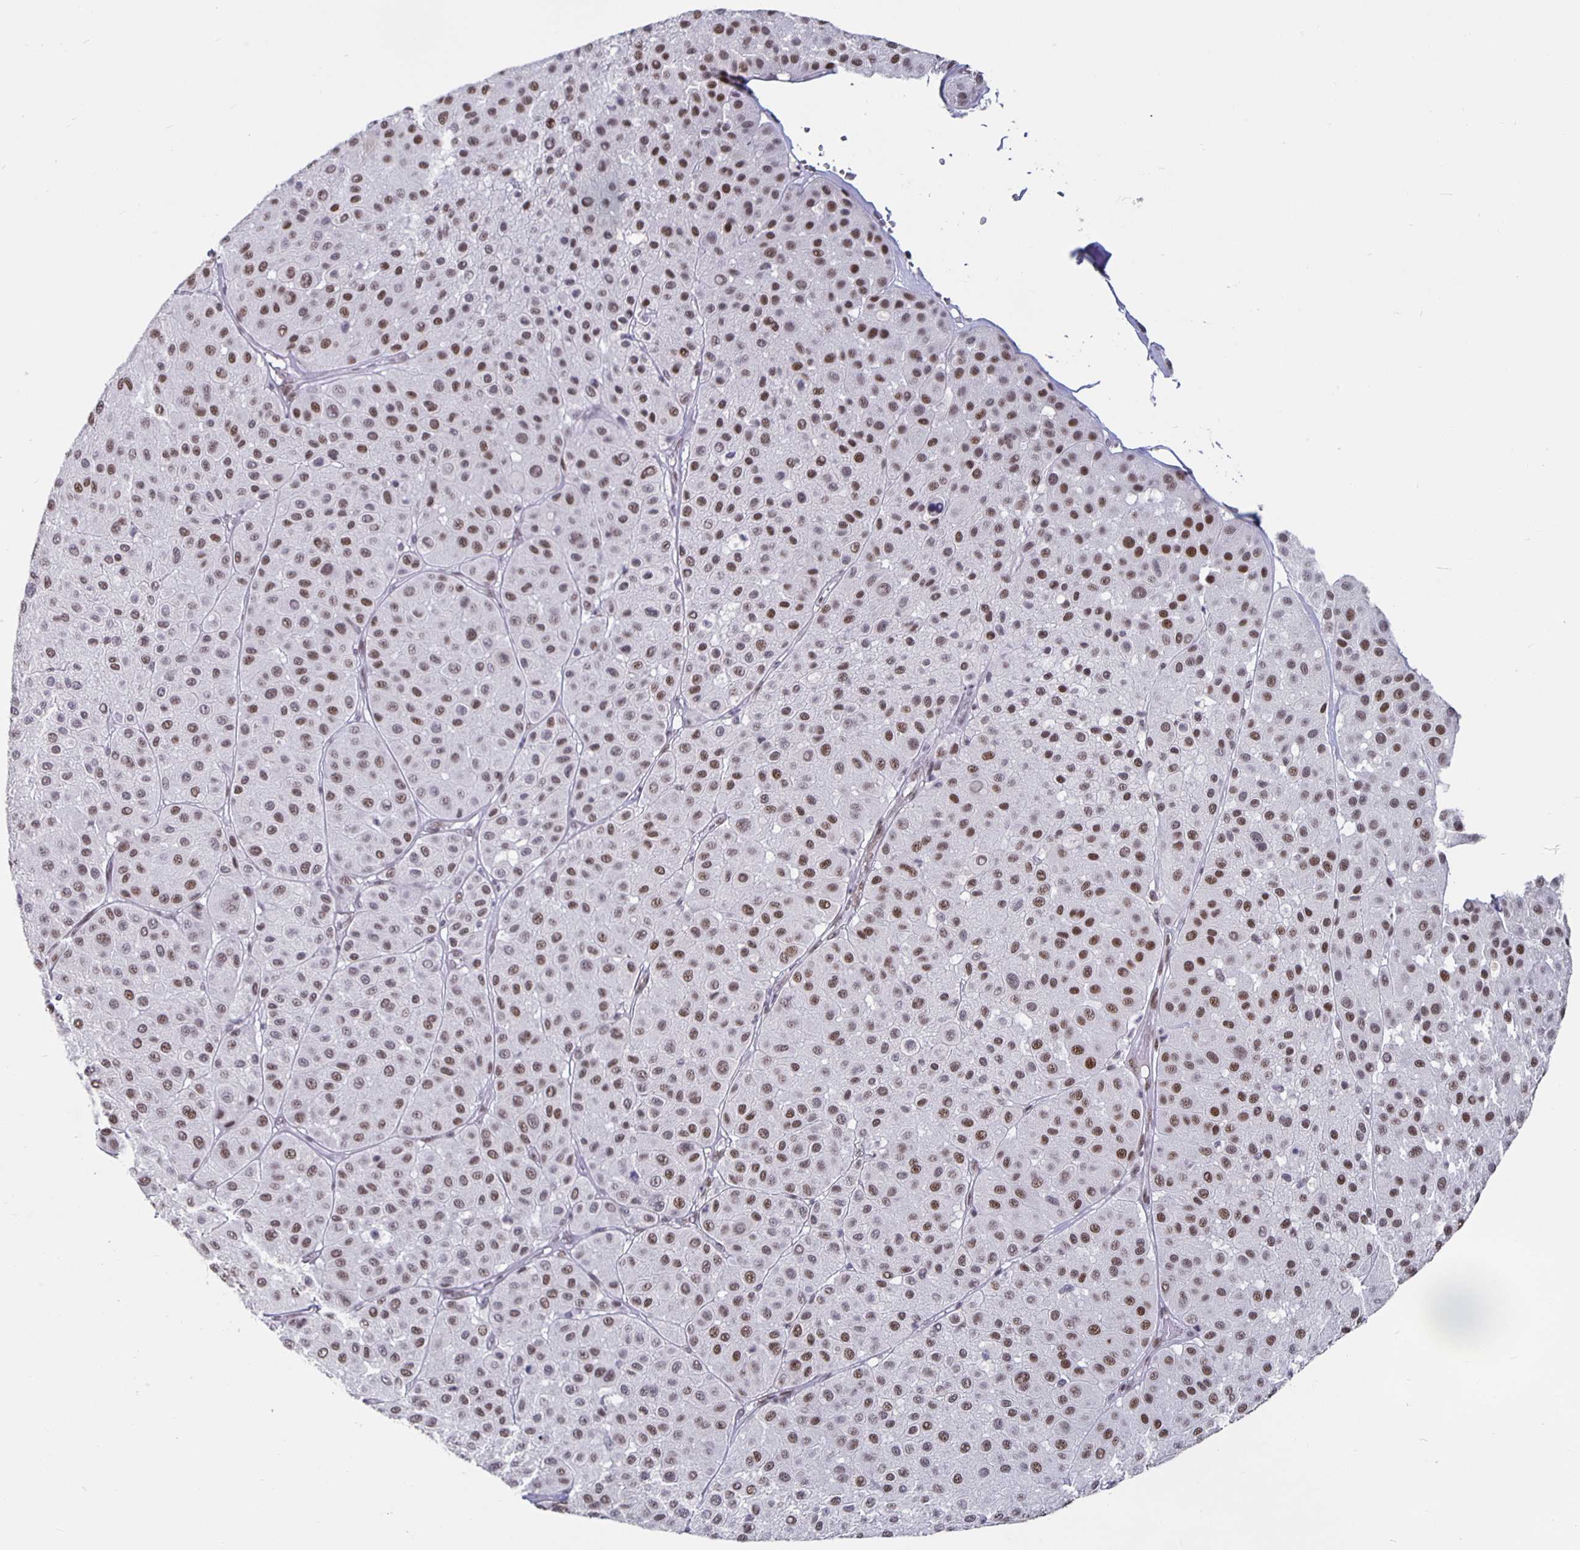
{"staining": {"intensity": "moderate", "quantity": ">75%", "location": "nuclear"}, "tissue": "melanoma", "cell_type": "Tumor cells", "image_type": "cancer", "snomed": [{"axis": "morphology", "description": "Malignant melanoma, Metastatic site"}, {"axis": "topography", "description": "Smooth muscle"}], "caption": "Immunohistochemistry (IHC) (DAB (3,3'-diaminobenzidine)) staining of human malignant melanoma (metastatic site) reveals moderate nuclear protein positivity in about >75% of tumor cells.", "gene": "PBX2", "patient": {"sex": "male", "age": 41}}